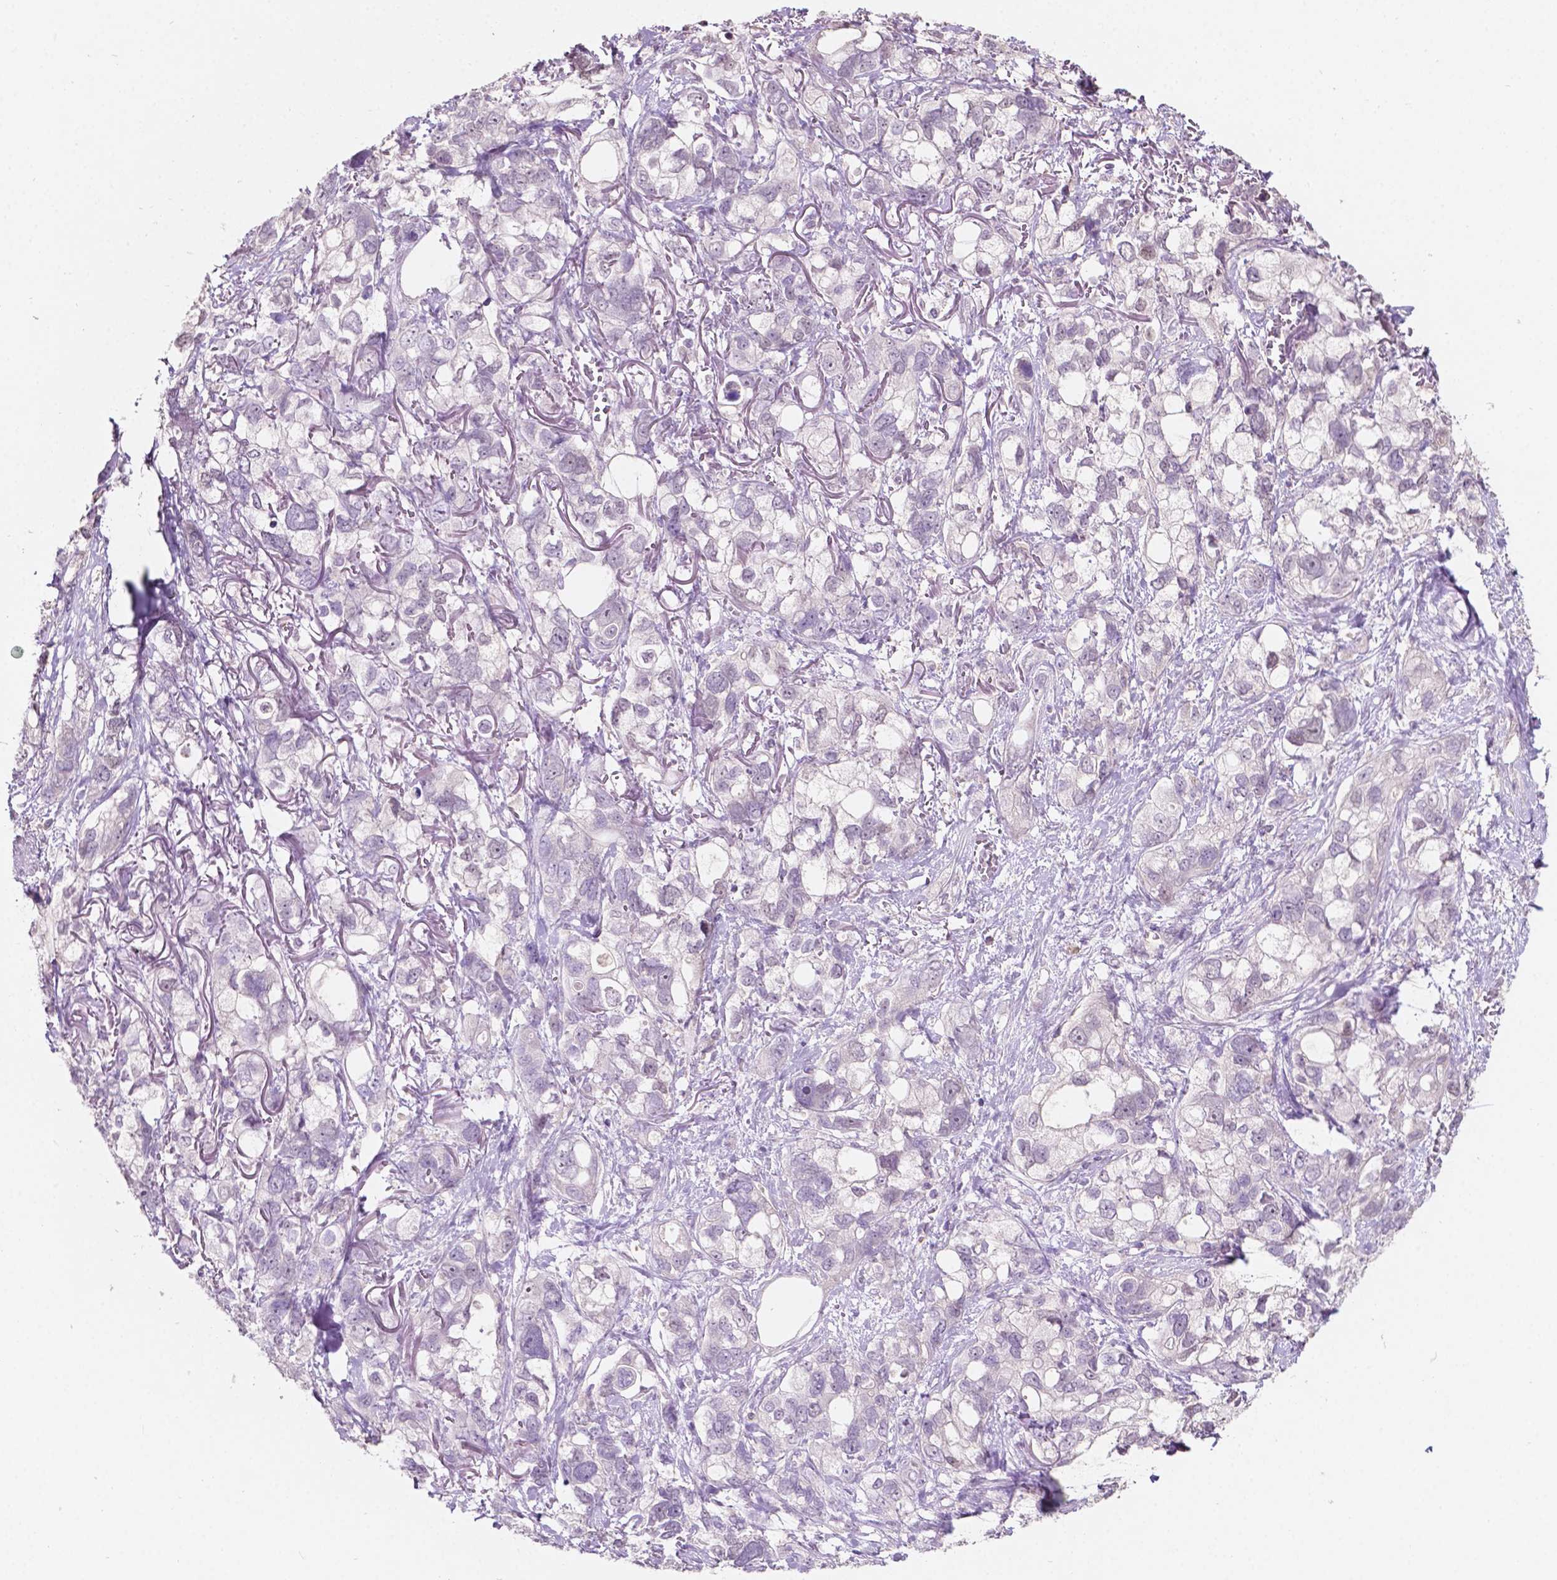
{"staining": {"intensity": "negative", "quantity": "none", "location": "none"}, "tissue": "stomach cancer", "cell_type": "Tumor cells", "image_type": "cancer", "snomed": [{"axis": "morphology", "description": "Adenocarcinoma, NOS"}, {"axis": "topography", "description": "Stomach, upper"}], "caption": "Protein analysis of stomach cancer (adenocarcinoma) demonstrates no significant expression in tumor cells.", "gene": "TM6SF2", "patient": {"sex": "female", "age": 81}}